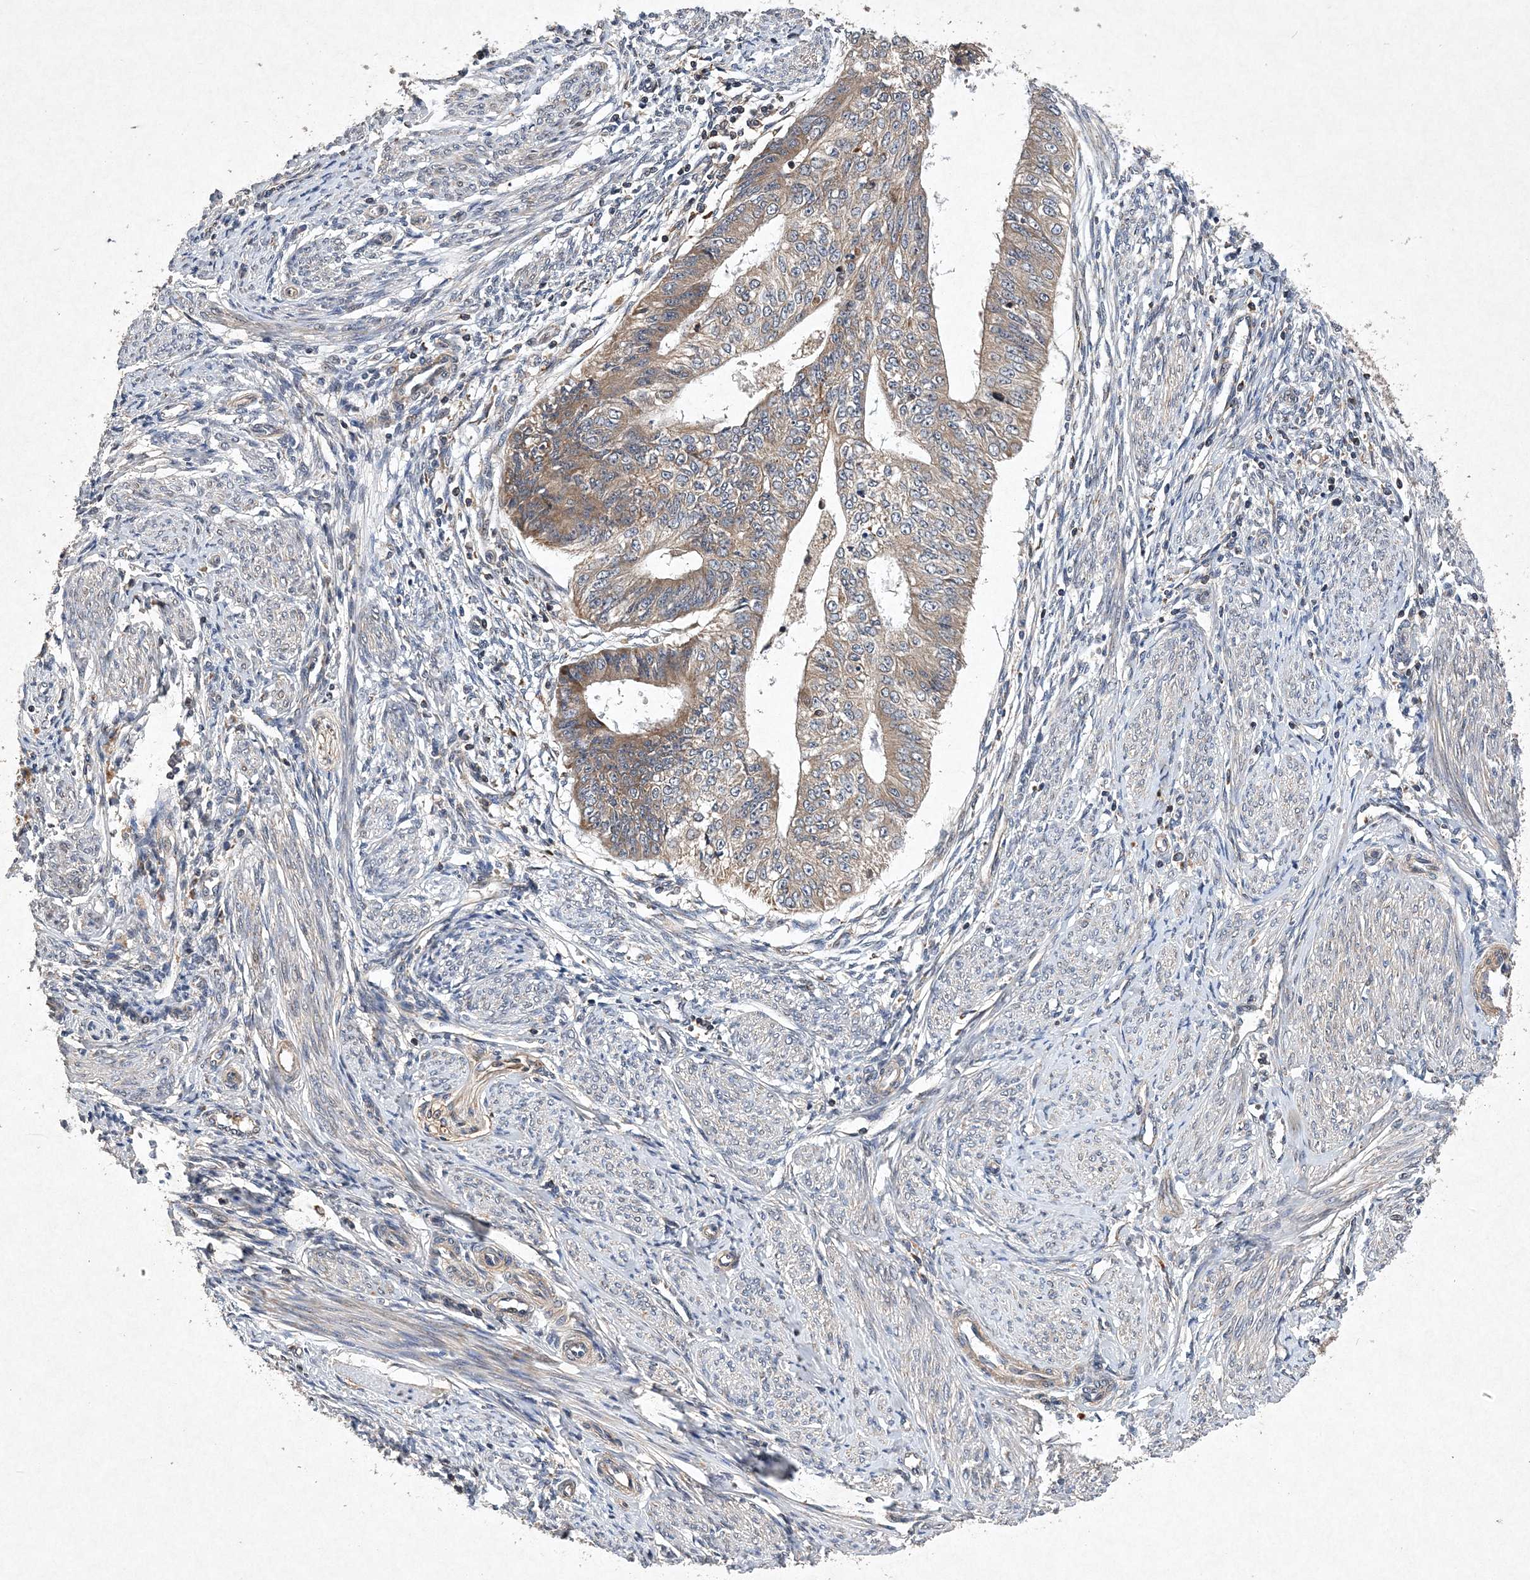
{"staining": {"intensity": "weak", "quantity": "25%-75%", "location": "cytoplasmic/membranous"}, "tissue": "endometrial cancer", "cell_type": "Tumor cells", "image_type": "cancer", "snomed": [{"axis": "morphology", "description": "Adenocarcinoma, NOS"}, {"axis": "topography", "description": "Endometrium"}], "caption": "DAB (3,3'-diaminobenzidine) immunohistochemical staining of endometrial adenocarcinoma reveals weak cytoplasmic/membranous protein staining in about 25%-75% of tumor cells.", "gene": "PROSER1", "patient": {"sex": "female", "age": 32}}